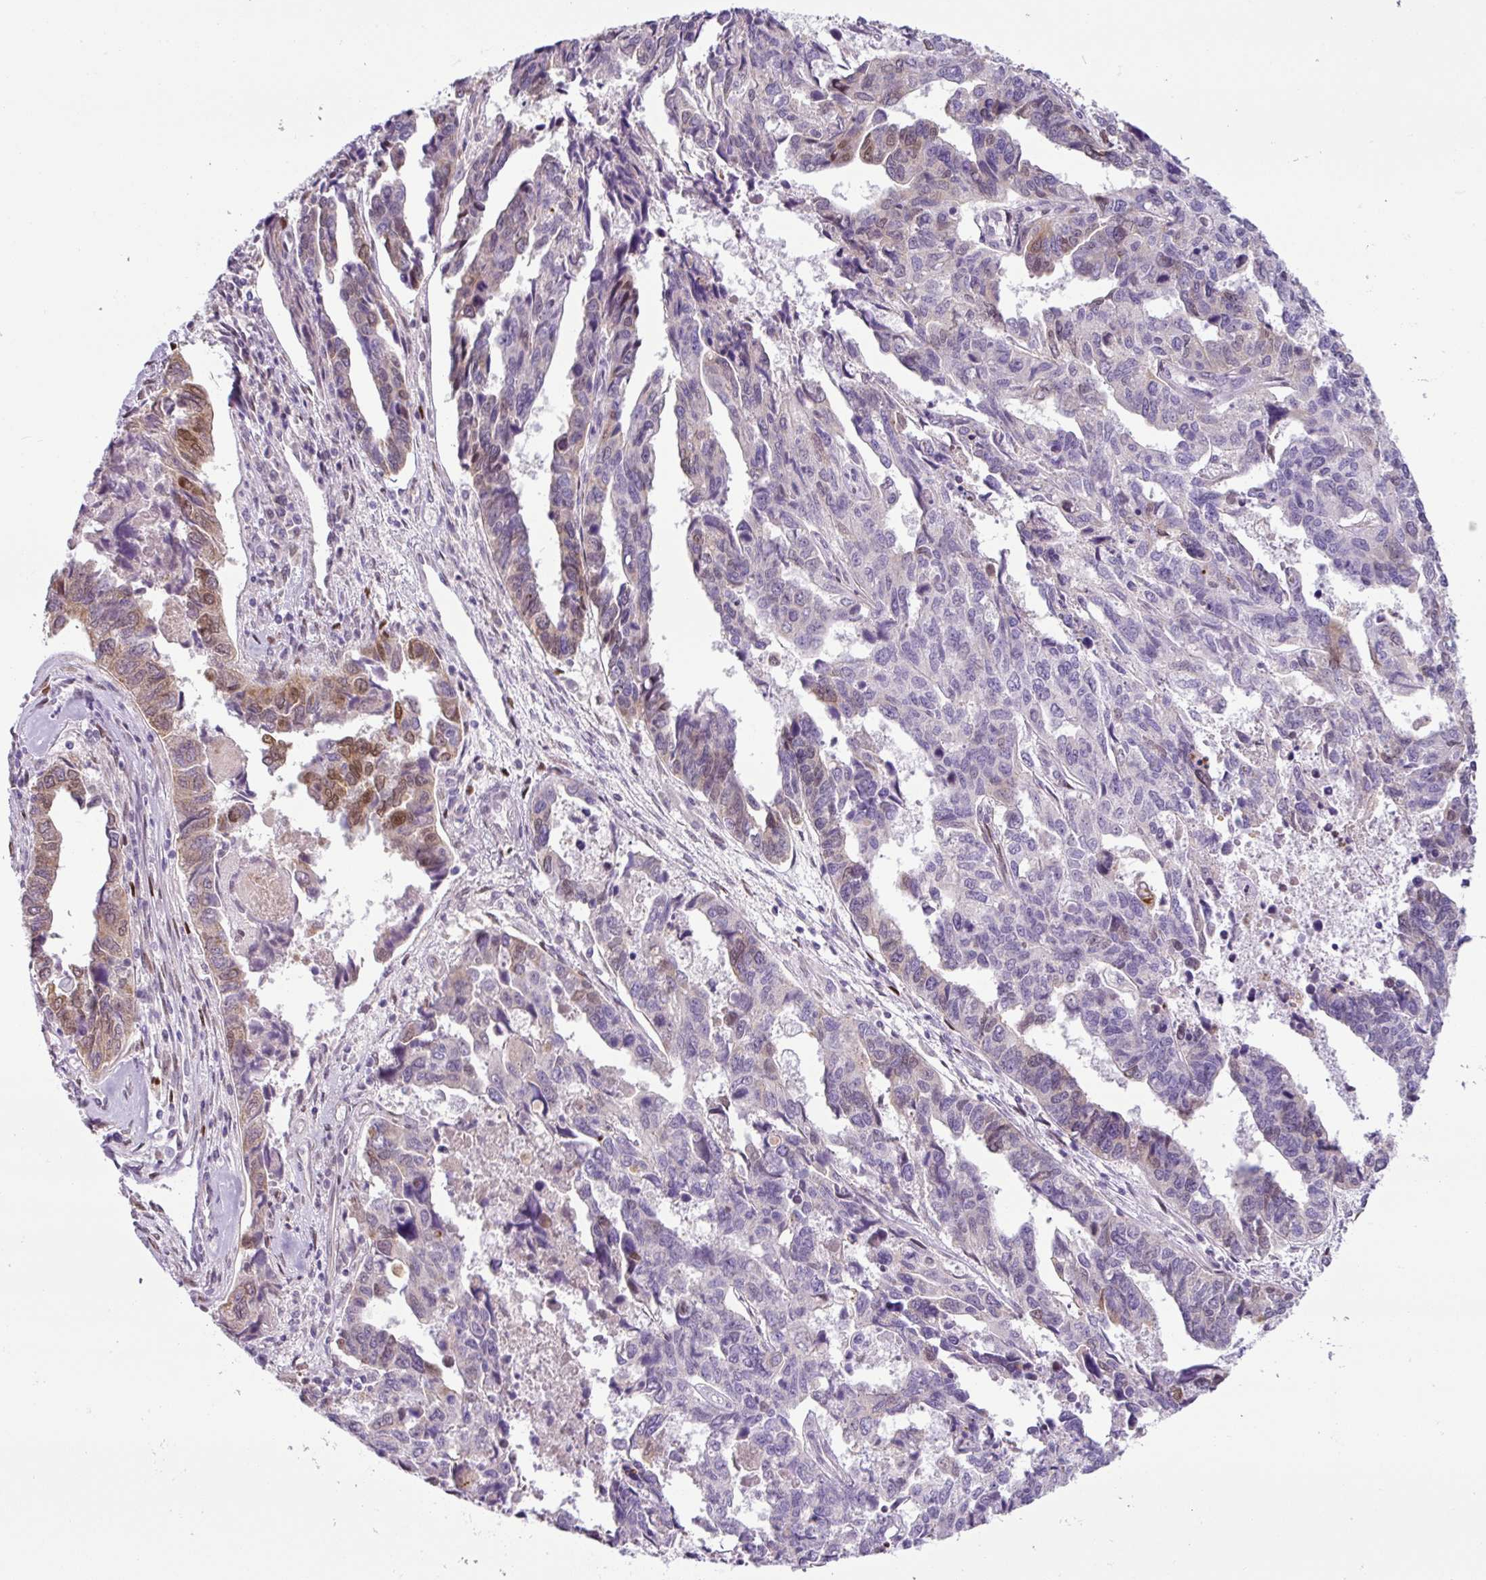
{"staining": {"intensity": "moderate", "quantity": "<25%", "location": "cytoplasmic/membranous,nuclear"}, "tissue": "endometrial cancer", "cell_type": "Tumor cells", "image_type": "cancer", "snomed": [{"axis": "morphology", "description": "Adenocarcinoma, NOS"}, {"axis": "topography", "description": "Endometrium"}], "caption": "Protein expression analysis of human endometrial adenocarcinoma reveals moderate cytoplasmic/membranous and nuclear staining in approximately <25% of tumor cells.", "gene": "HMCN2", "patient": {"sex": "female", "age": 73}}